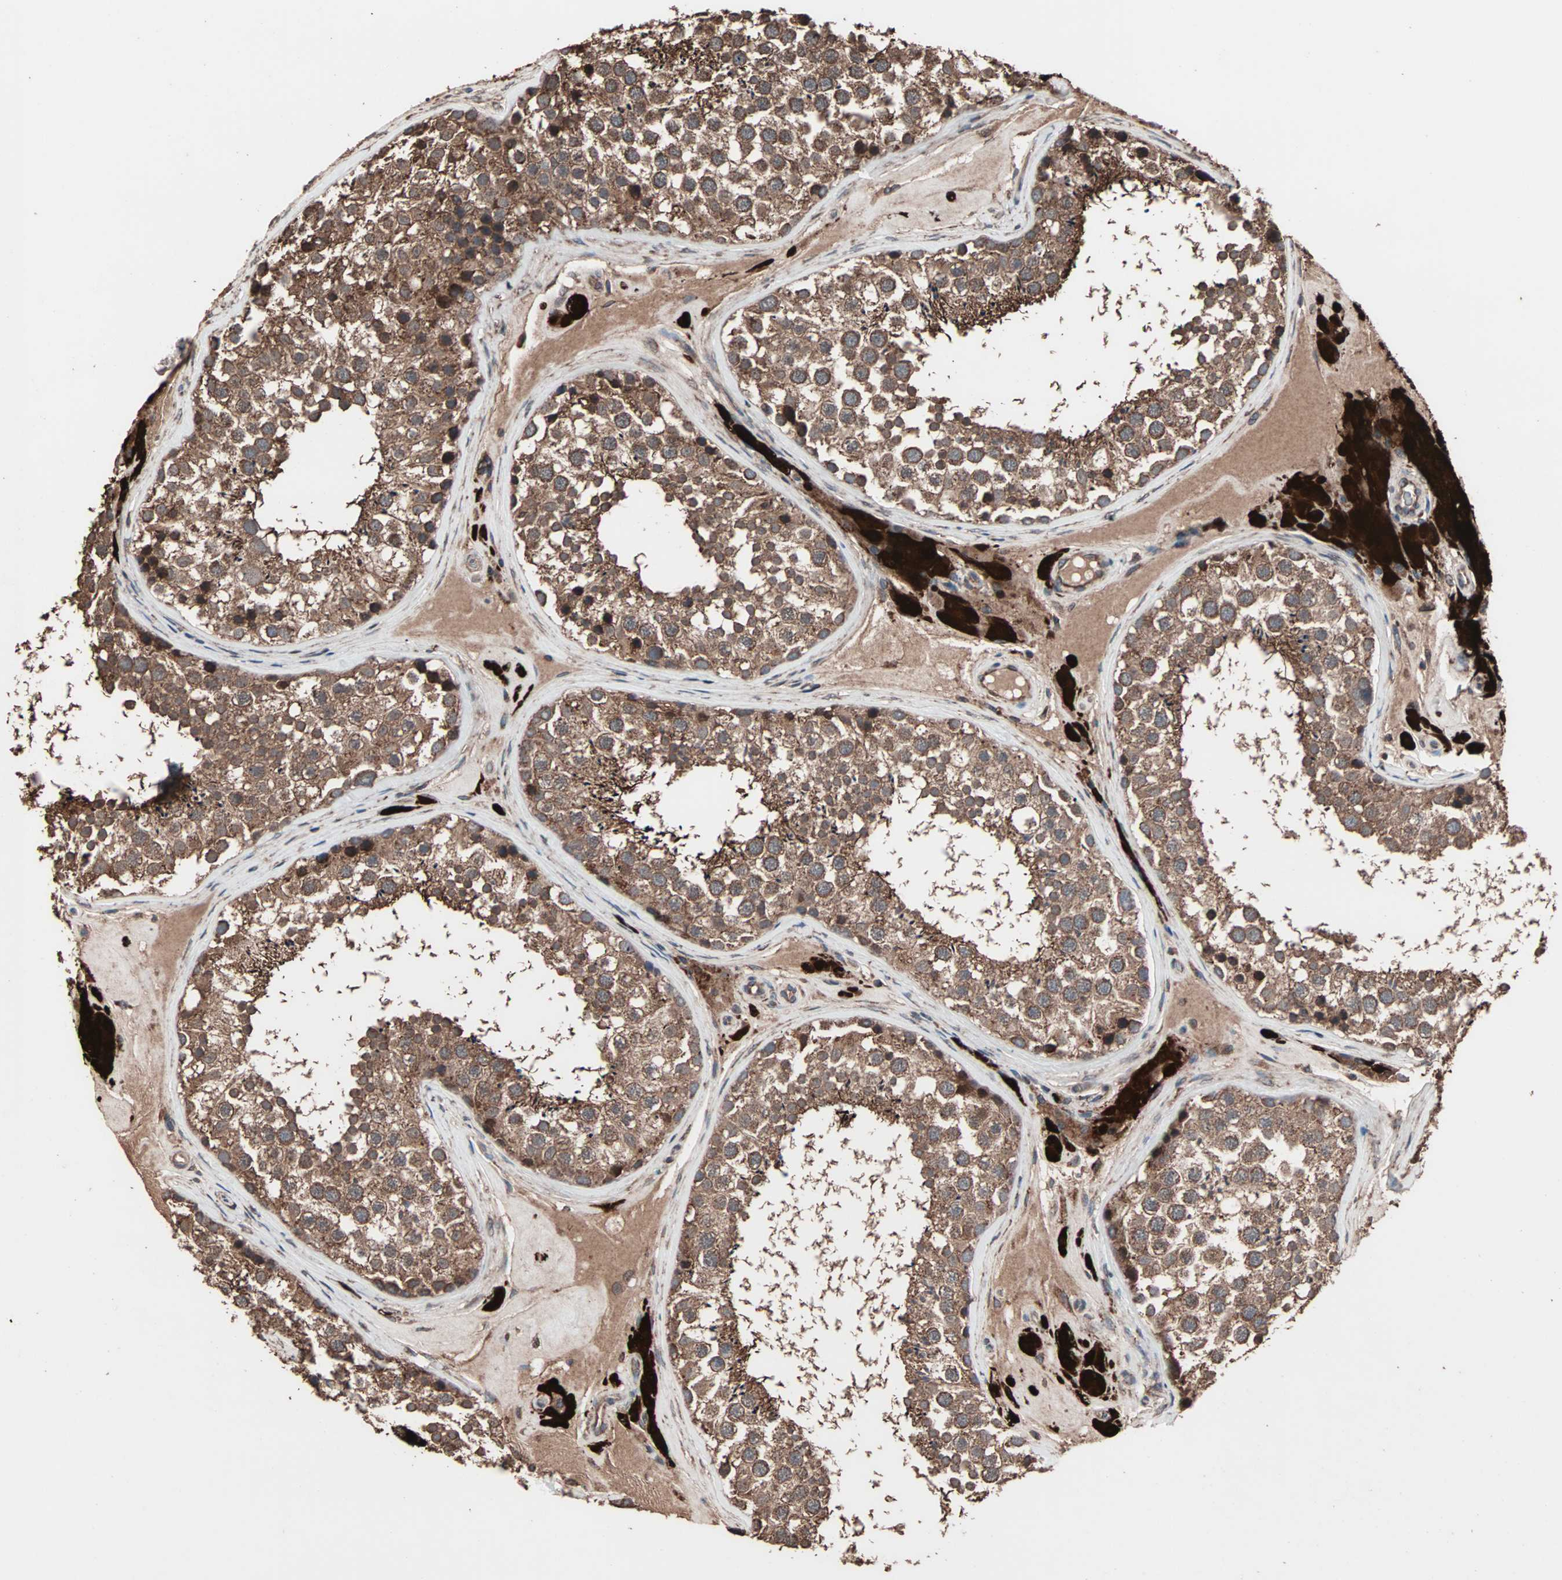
{"staining": {"intensity": "moderate", "quantity": ">75%", "location": "cytoplasmic/membranous"}, "tissue": "testis", "cell_type": "Cells in seminiferous ducts", "image_type": "normal", "snomed": [{"axis": "morphology", "description": "Normal tissue, NOS"}, {"axis": "topography", "description": "Testis"}], "caption": "Testis stained with IHC displays moderate cytoplasmic/membranous positivity in about >75% of cells in seminiferous ducts. (DAB = brown stain, brightfield microscopy at high magnification).", "gene": "MRPL2", "patient": {"sex": "male", "age": 46}}